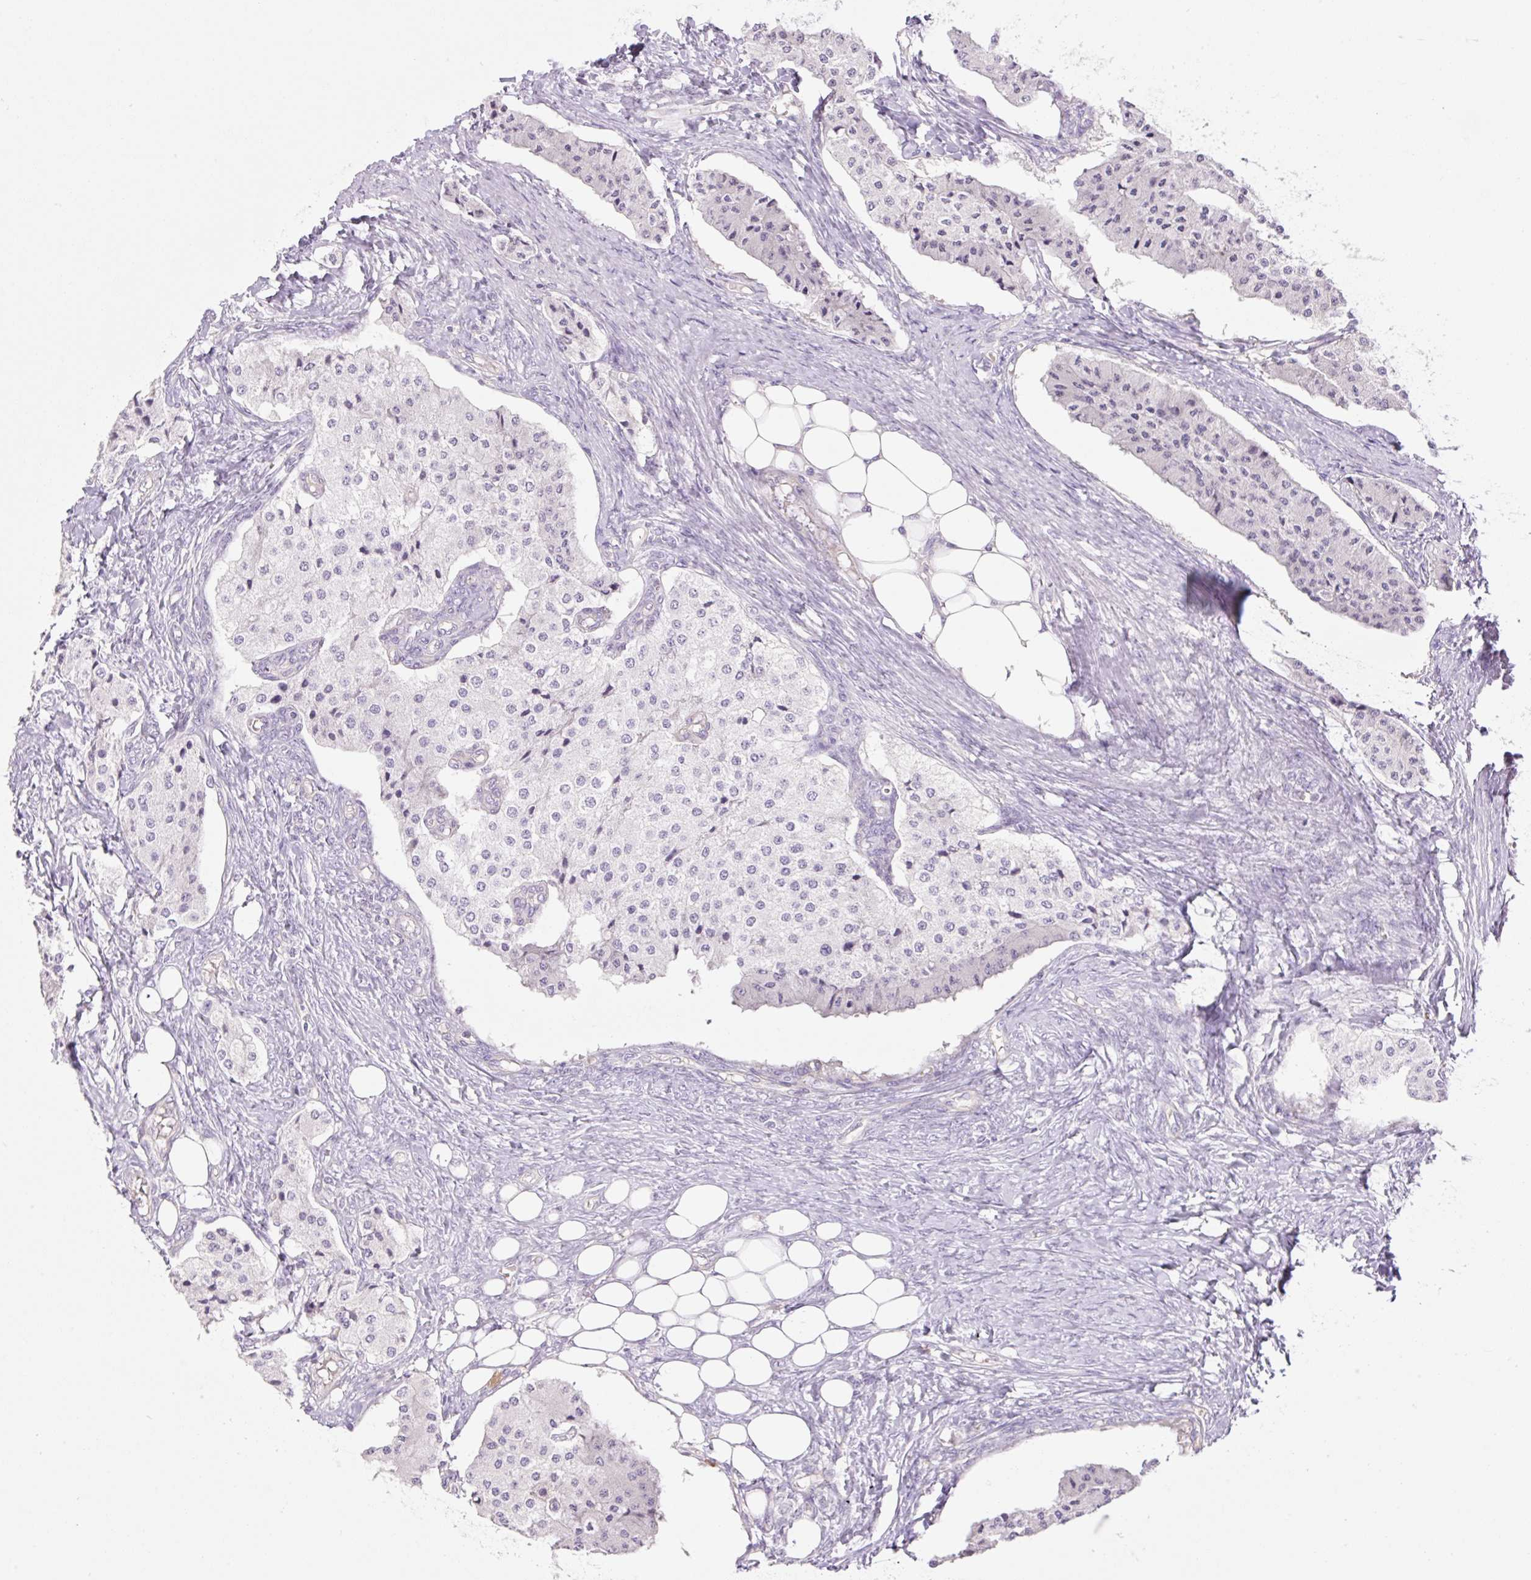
{"staining": {"intensity": "negative", "quantity": "none", "location": "none"}, "tissue": "carcinoid", "cell_type": "Tumor cells", "image_type": "cancer", "snomed": [{"axis": "morphology", "description": "Carcinoid, malignant, NOS"}, {"axis": "topography", "description": "Colon"}], "caption": "Immunohistochemistry (IHC) histopathology image of neoplastic tissue: human carcinoid stained with DAB shows no significant protein expression in tumor cells.", "gene": "GRID2", "patient": {"sex": "female", "age": 52}}